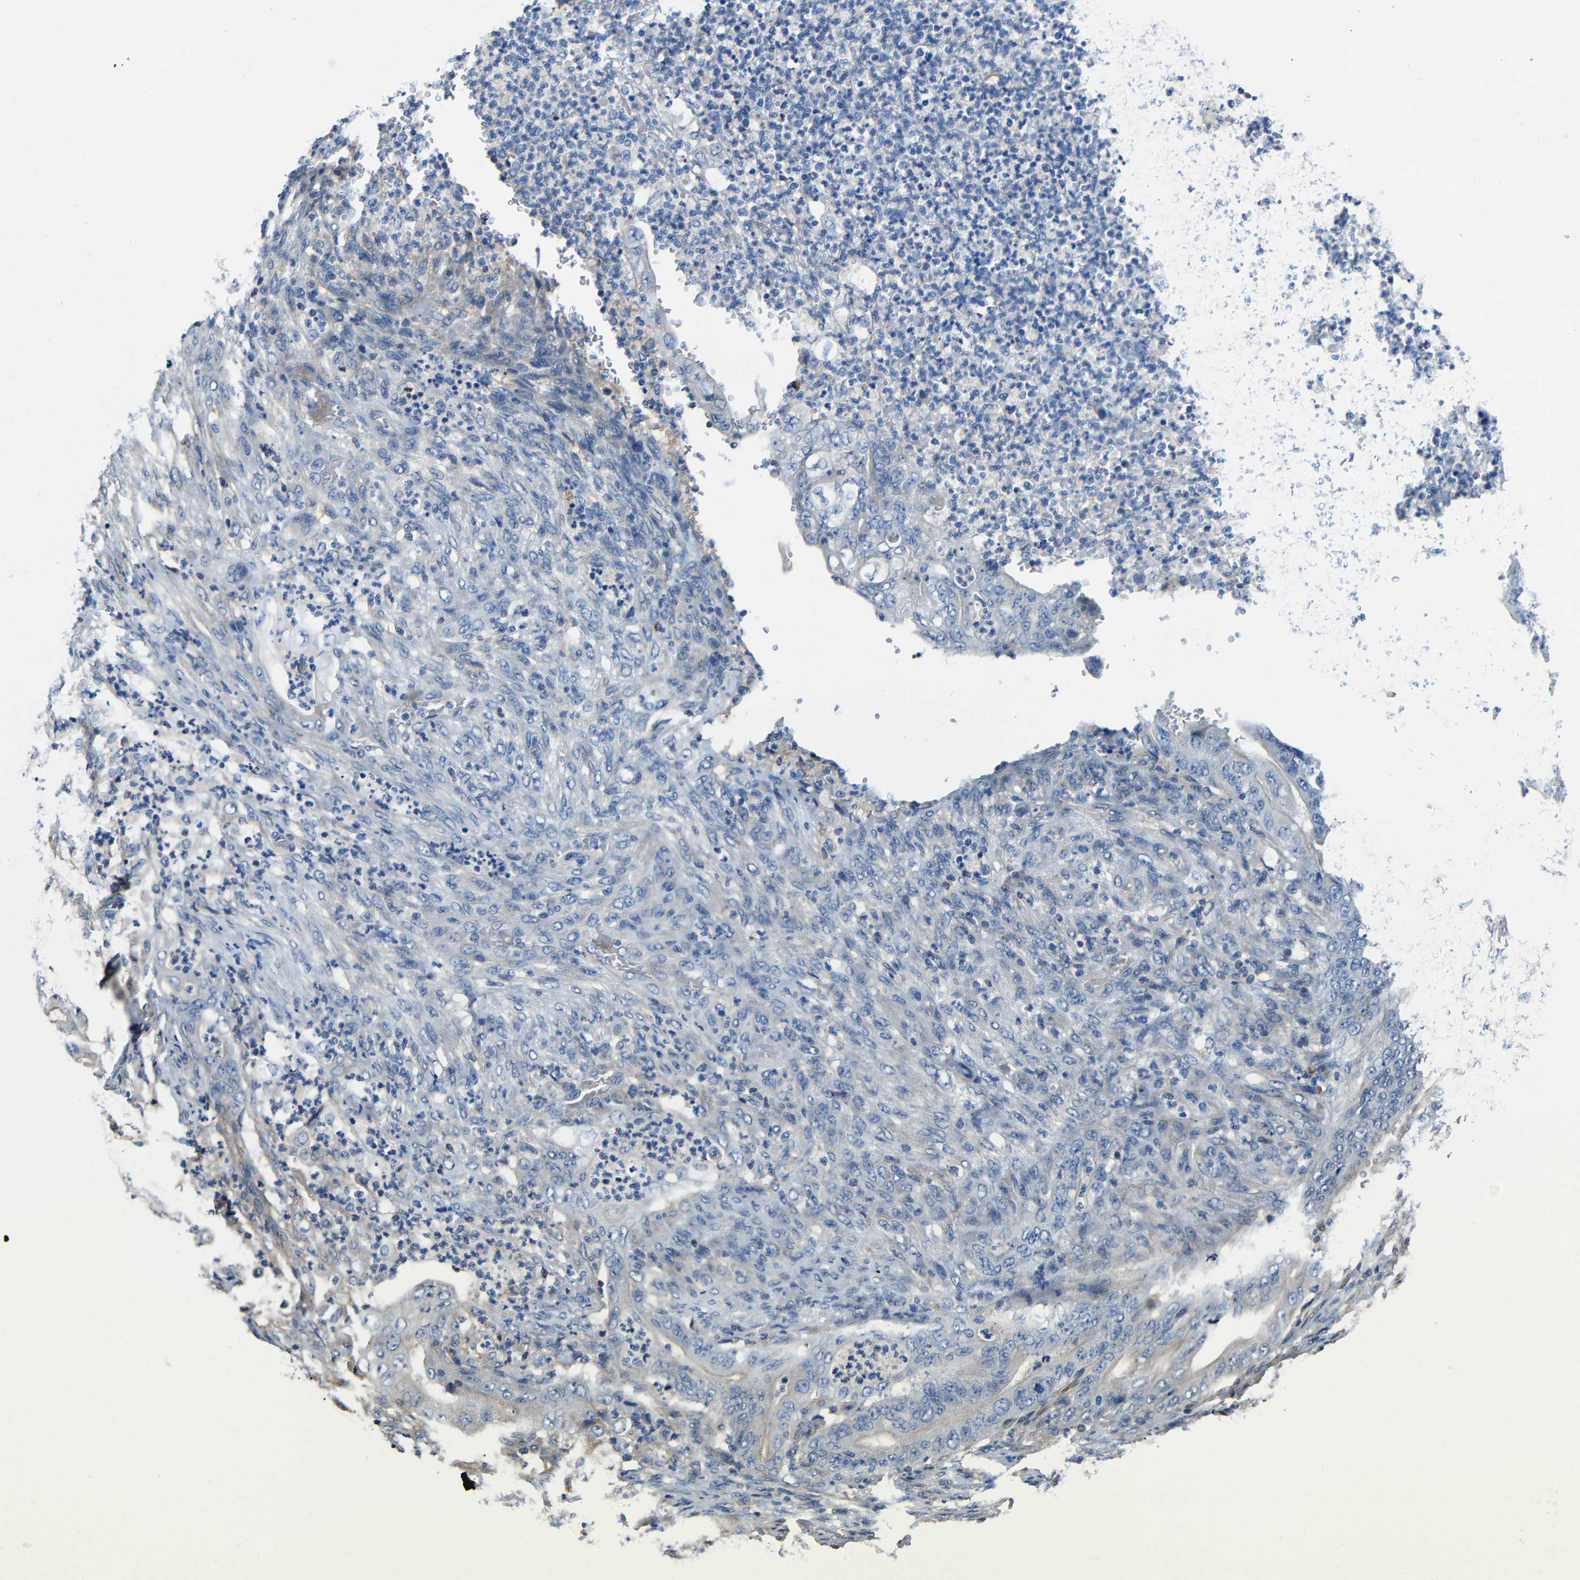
{"staining": {"intensity": "negative", "quantity": "none", "location": "none"}, "tissue": "stomach cancer", "cell_type": "Tumor cells", "image_type": "cancer", "snomed": [{"axis": "morphology", "description": "Adenocarcinoma, NOS"}, {"axis": "topography", "description": "Stomach"}], "caption": "Tumor cells are negative for brown protein staining in stomach cancer (adenocarcinoma). The staining was performed using DAB to visualize the protein expression in brown, while the nuclei were stained in blue with hematoxylin (Magnification: 20x).", "gene": "GDI1", "patient": {"sex": "female", "age": 73}}